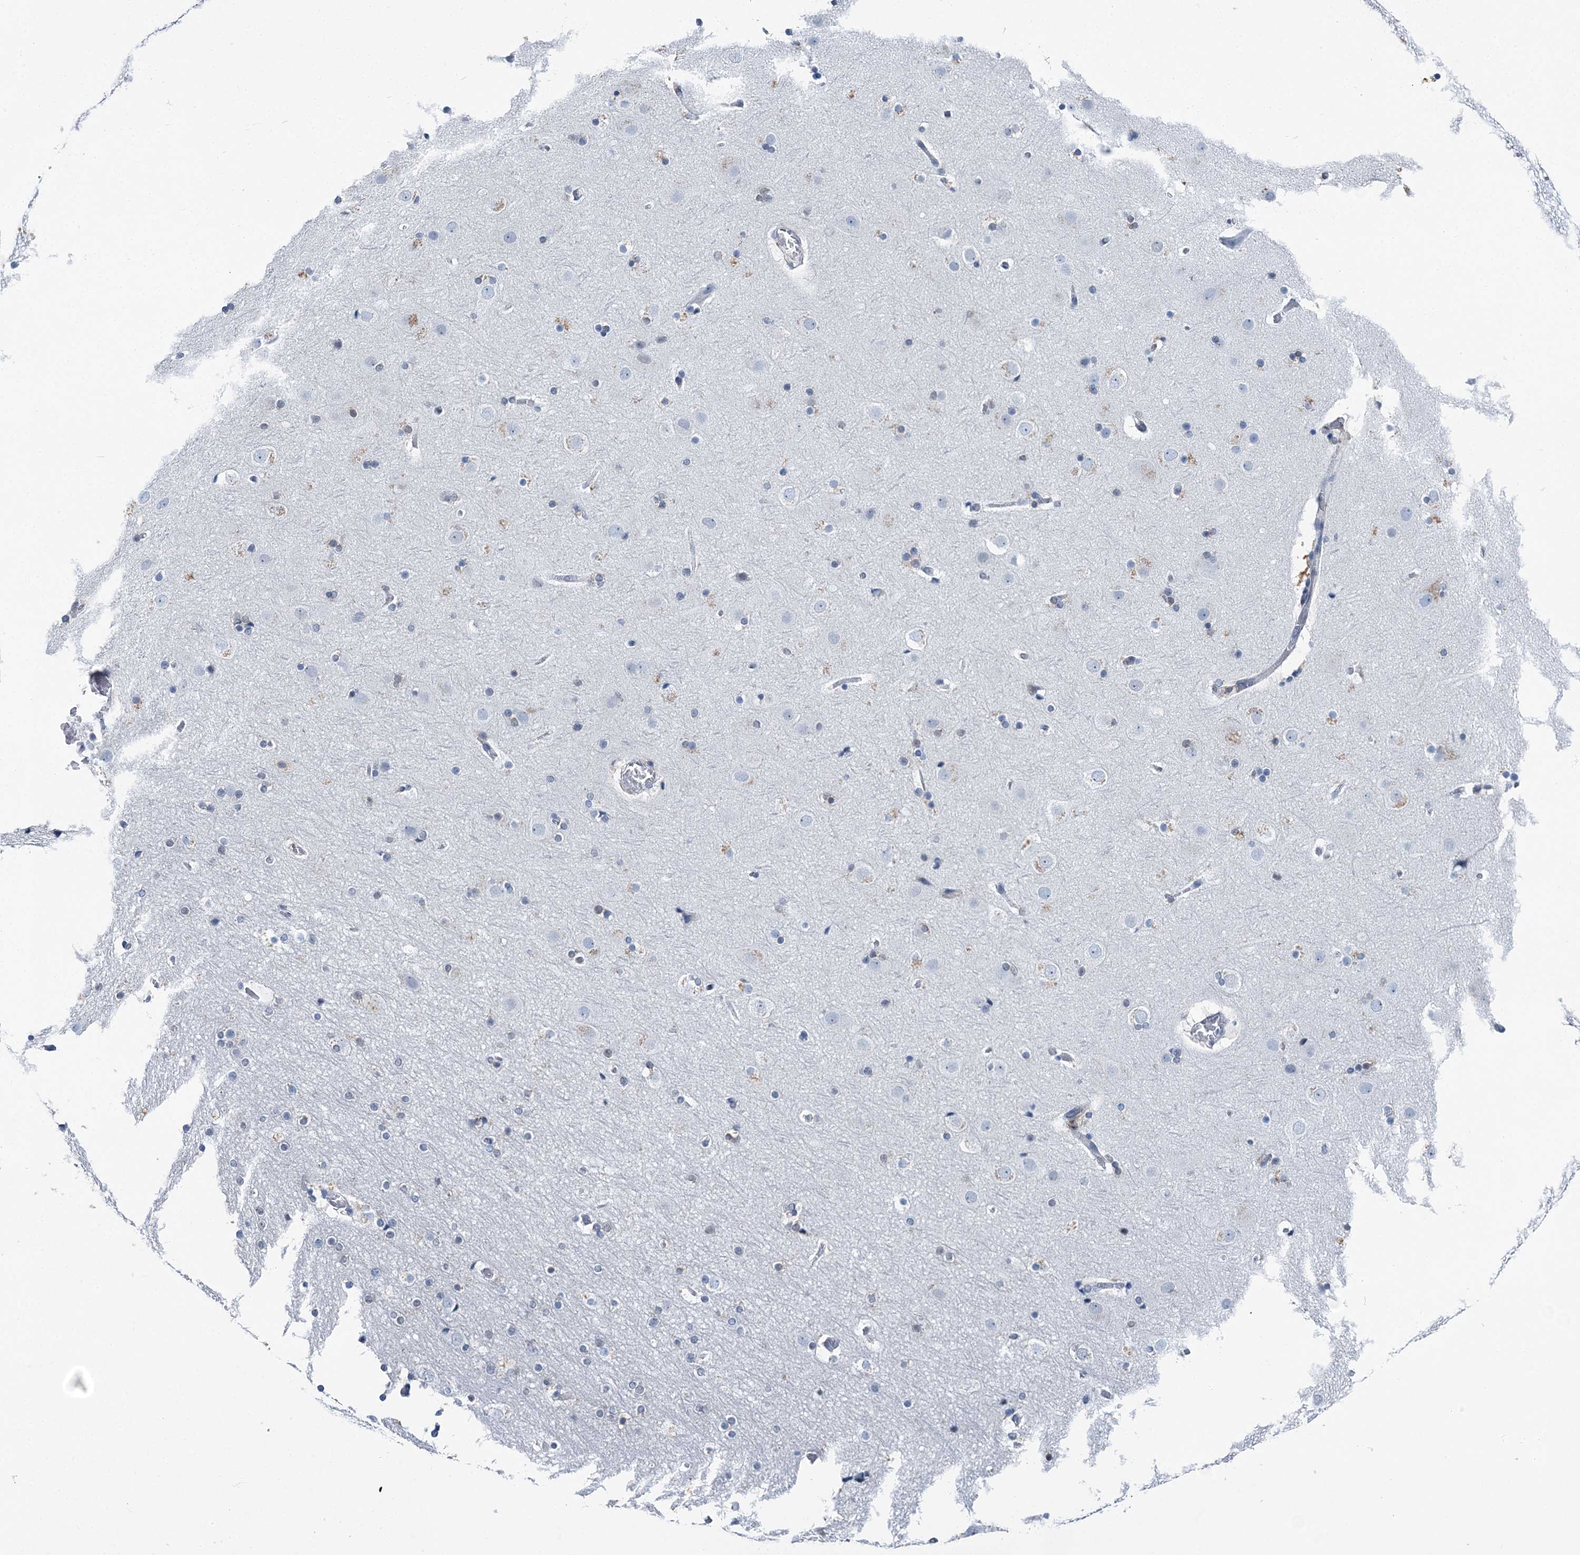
{"staining": {"intensity": "negative", "quantity": "none", "location": "none"}, "tissue": "cerebral cortex", "cell_type": "Endothelial cells", "image_type": "normal", "snomed": [{"axis": "morphology", "description": "Normal tissue, NOS"}, {"axis": "topography", "description": "Cerebral cortex"}], "caption": "Histopathology image shows no protein expression in endothelial cells of benign cerebral cortex.", "gene": "HAT1", "patient": {"sex": "male", "age": 57}}